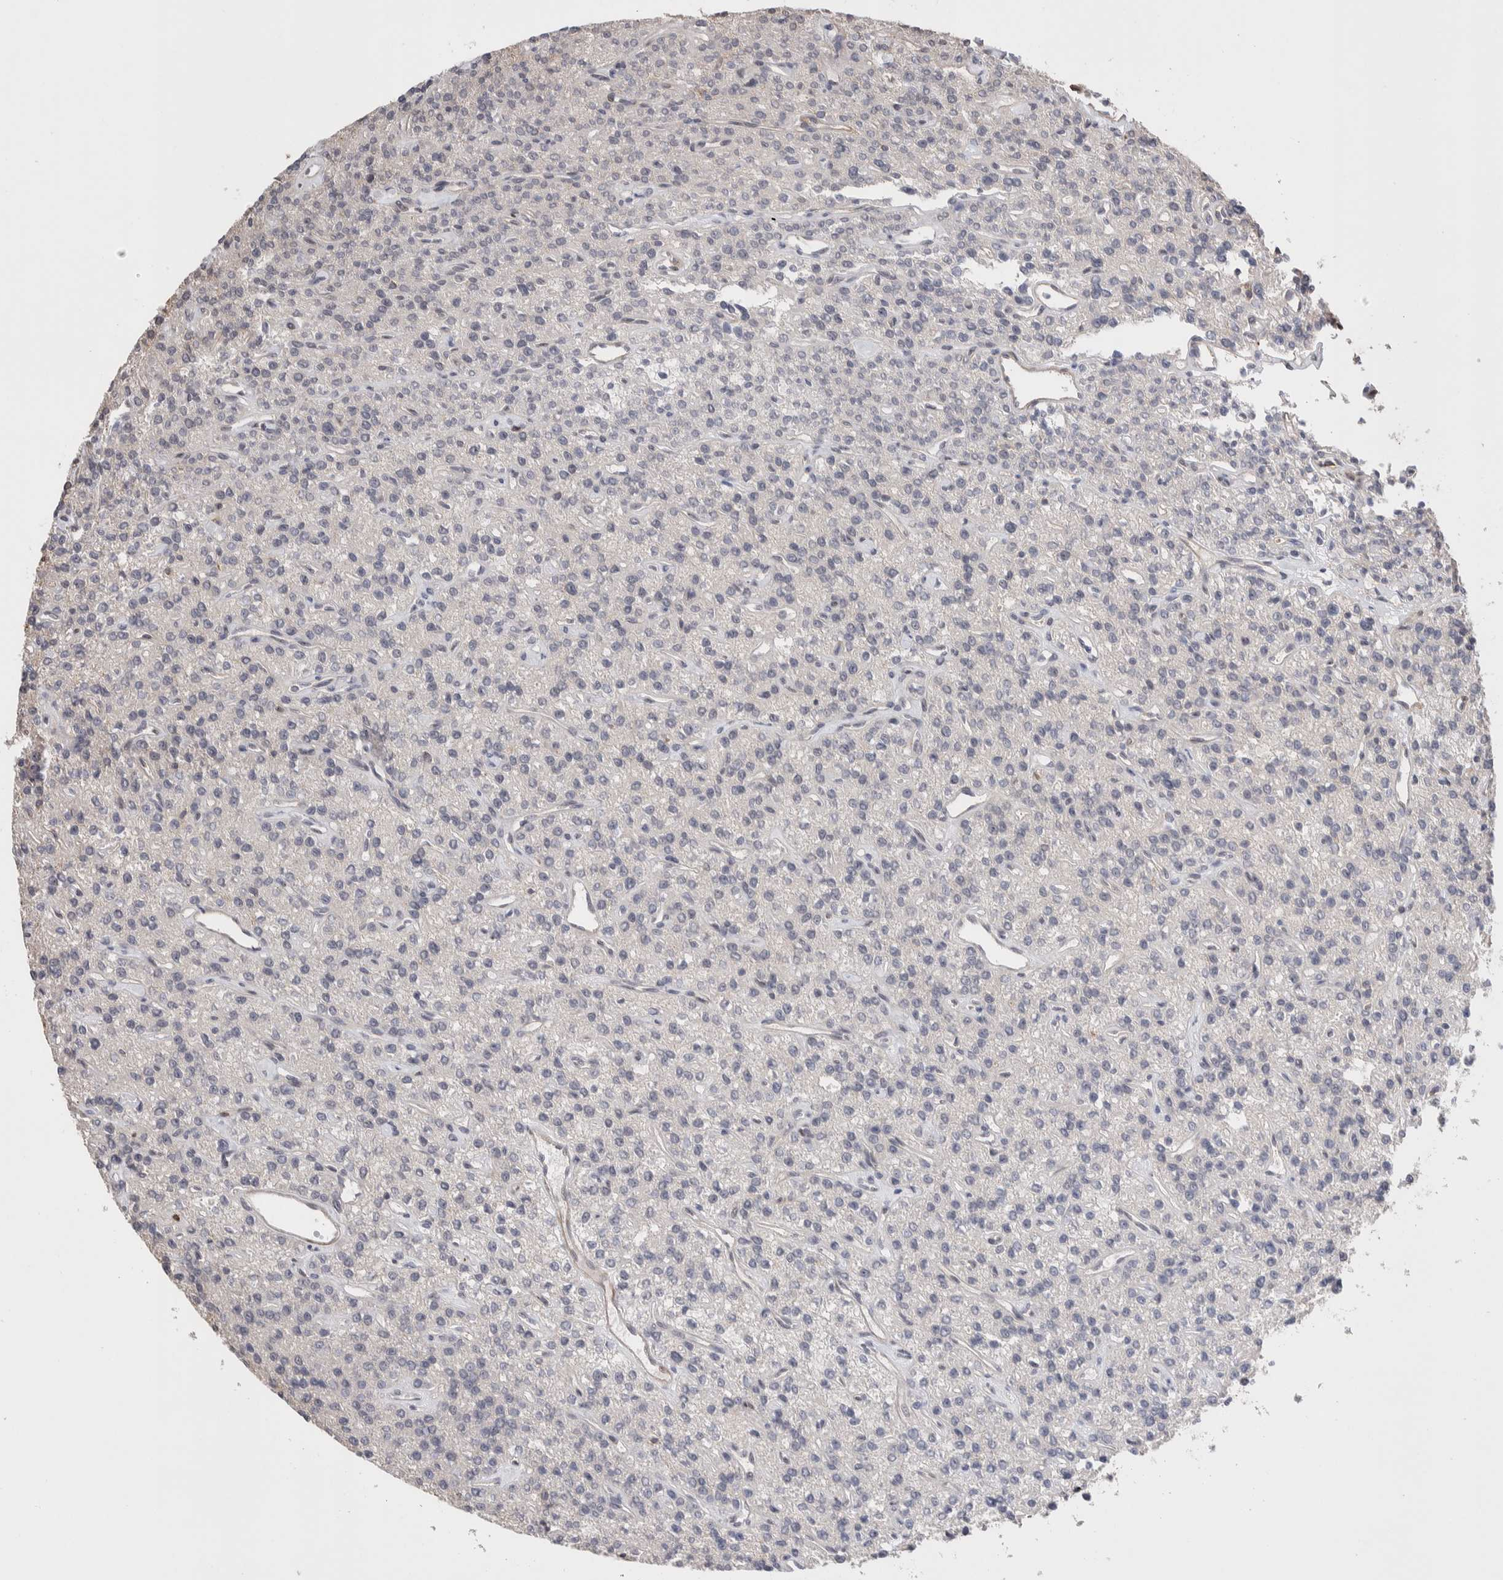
{"staining": {"intensity": "negative", "quantity": "none", "location": "none"}, "tissue": "parathyroid gland", "cell_type": "Glandular cells", "image_type": "normal", "snomed": [{"axis": "morphology", "description": "Normal tissue, NOS"}, {"axis": "topography", "description": "Parathyroid gland"}], "caption": "An immunohistochemistry (IHC) histopathology image of normal parathyroid gland is shown. There is no staining in glandular cells of parathyroid gland.", "gene": "ZNF704", "patient": {"sex": "male", "age": 46}}